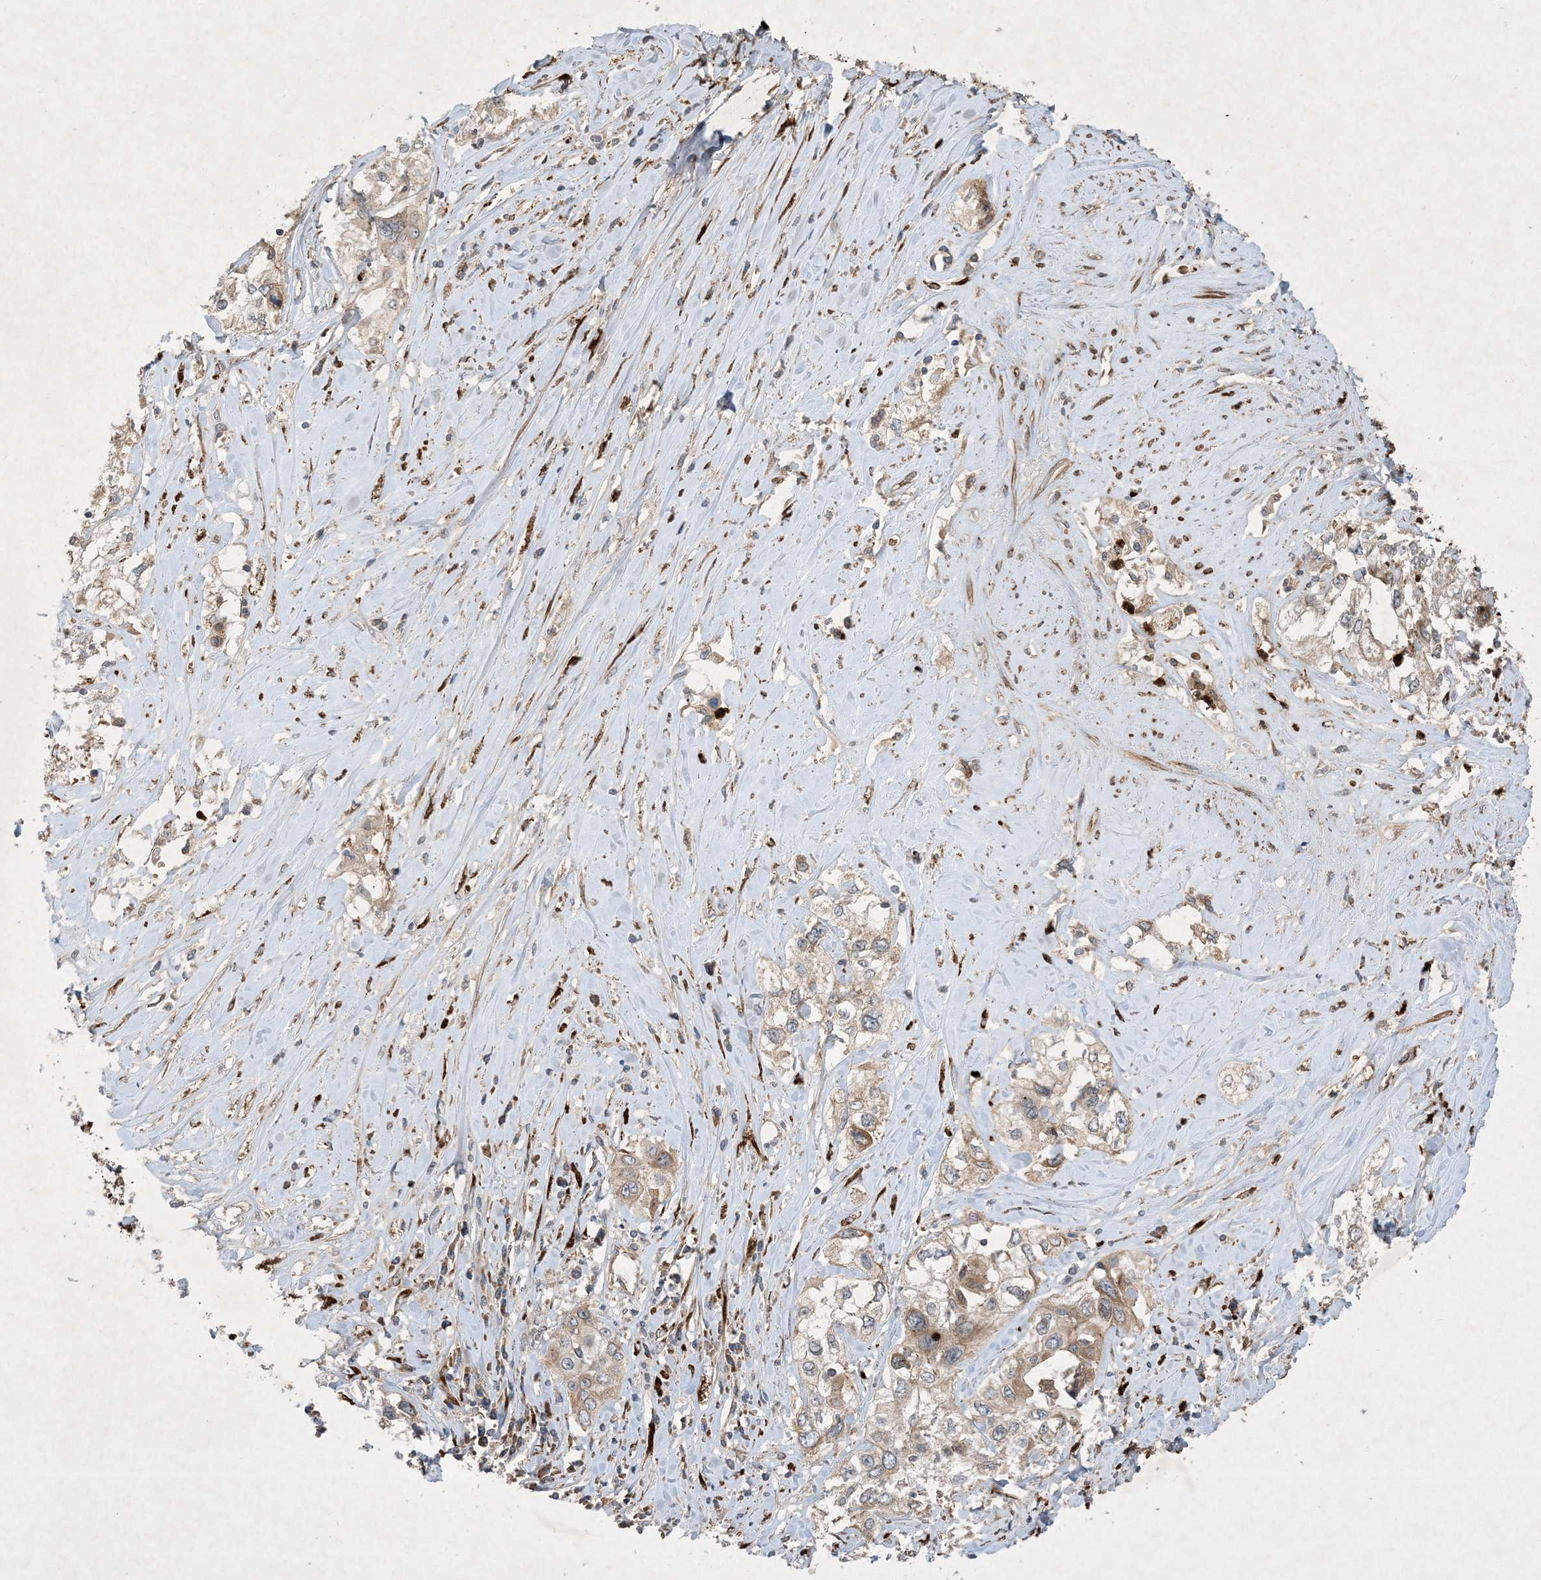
{"staining": {"intensity": "weak", "quantity": ">75%", "location": "cytoplasmic/membranous"}, "tissue": "cervical cancer", "cell_type": "Tumor cells", "image_type": "cancer", "snomed": [{"axis": "morphology", "description": "Squamous cell carcinoma, NOS"}, {"axis": "topography", "description": "Cervix"}], "caption": "Cervical cancer stained with DAB (3,3'-diaminobenzidine) immunohistochemistry exhibits low levels of weak cytoplasmic/membranous positivity in approximately >75% of tumor cells.", "gene": "OTOP1", "patient": {"sex": "female", "age": 31}}